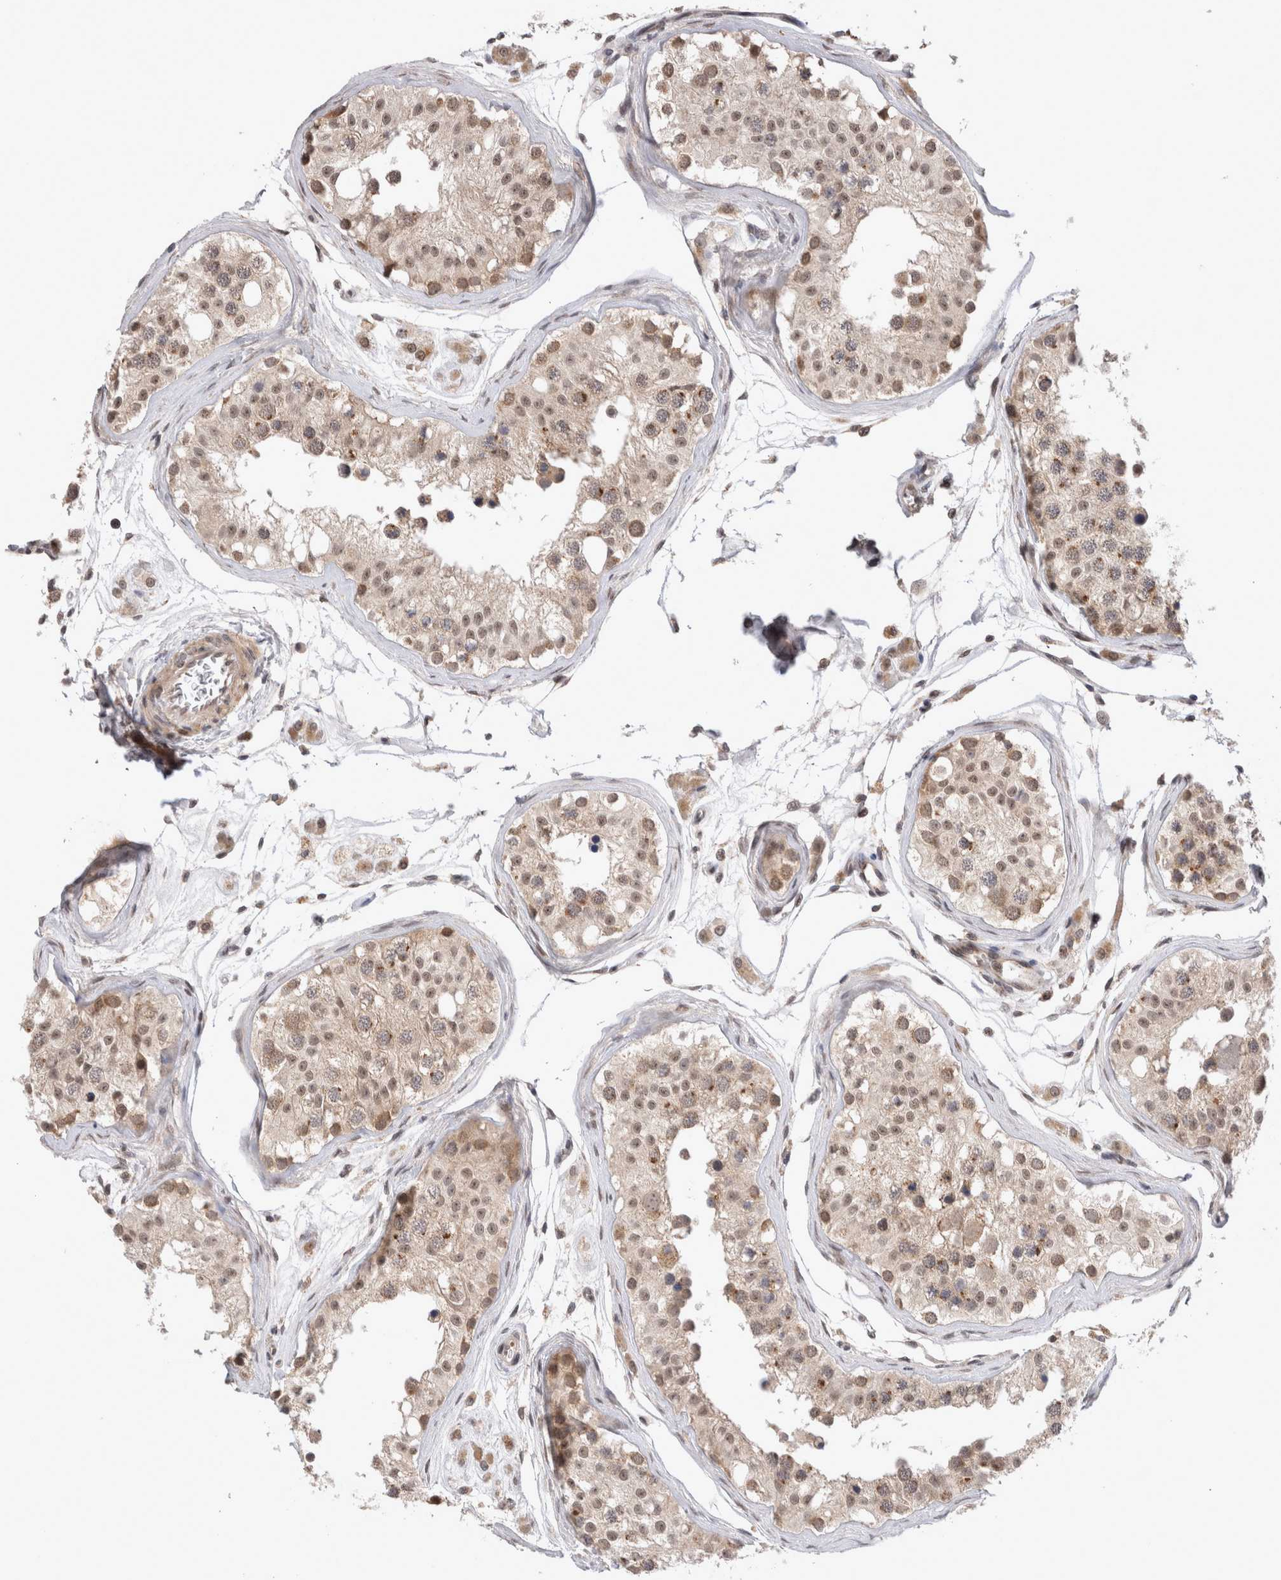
{"staining": {"intensity": "moderate", "quantity": ">75%", "location": "cytoplasmic/membranous,nuclear"}, "tissue": "testis", "cell_type": "Cells in seminiferous ducts", "image_type": "normal", "snomed": [{"axis": "morphology", "description": "Normal tissue, NOS"}, {"axis": "morphology", "description": "Adenocarcinoma, metastatic, NOS"}, {"axis": "topography", "description": "Testis"}], "caption": "IHC (DAB (3,3'-diaminobenzidine)) staining of benign human testis displays moderate cytoplasmic/membranous,nuclear protein staining in about >75% of cells in seminiferous ducts.", "gene": "TMEM65", "patient": {"sex": "male", "age": 26}}